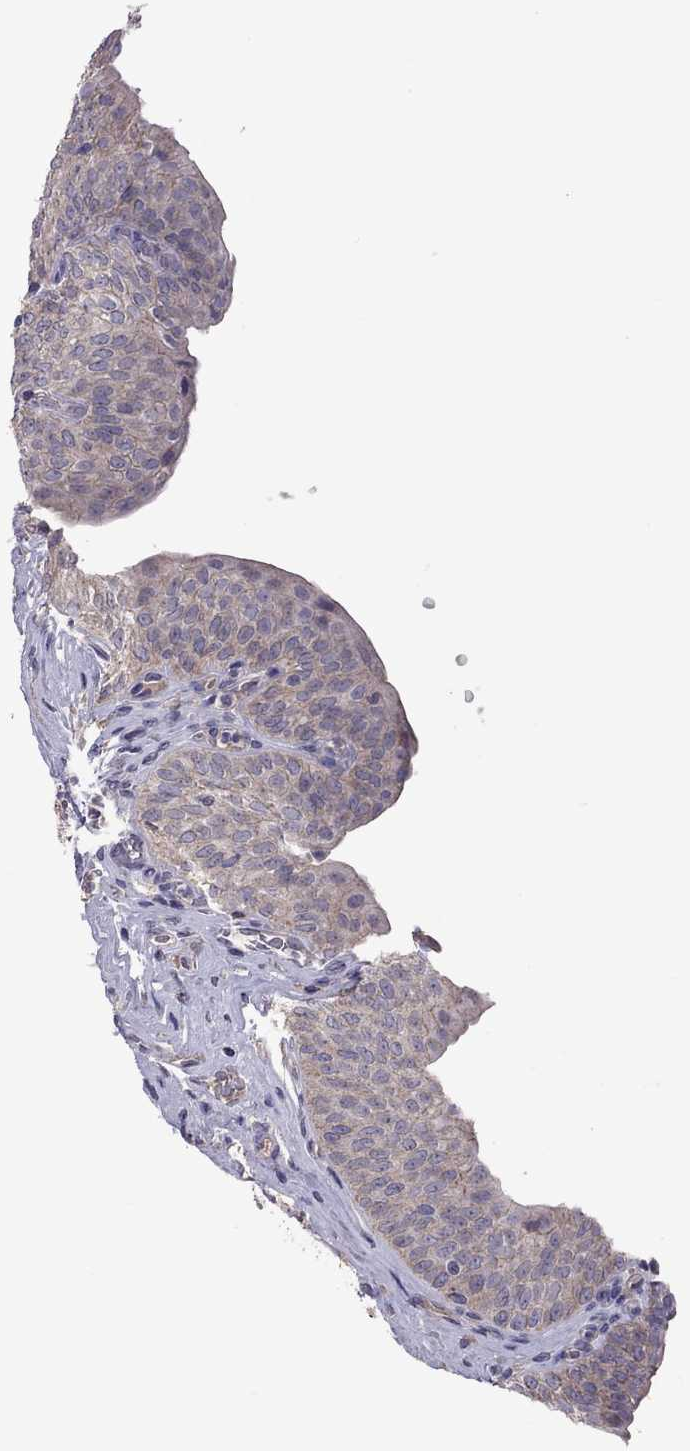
{"staining": {"intensity": "weak", "quantity": ">75%", "location": "cytoplasmic/membranous"}, "tissue": "urinary bladder", "cell_type": "Urothelial cells", "image_type": "normal", "snomed": [{"axis": "morphology", "description": "Normal tissue, NOS"}, {"axis": "topography", "description": "Urinary bladder"}], "caption": "This is a histology image of immunohistochemistry (IHC) staining of benign urinary bladder, which shows weak staining in the cytoplasmic/membranous of urothelial cells.", "gene": "RTP5", "patient": {"sex": "male", "age": 66}}